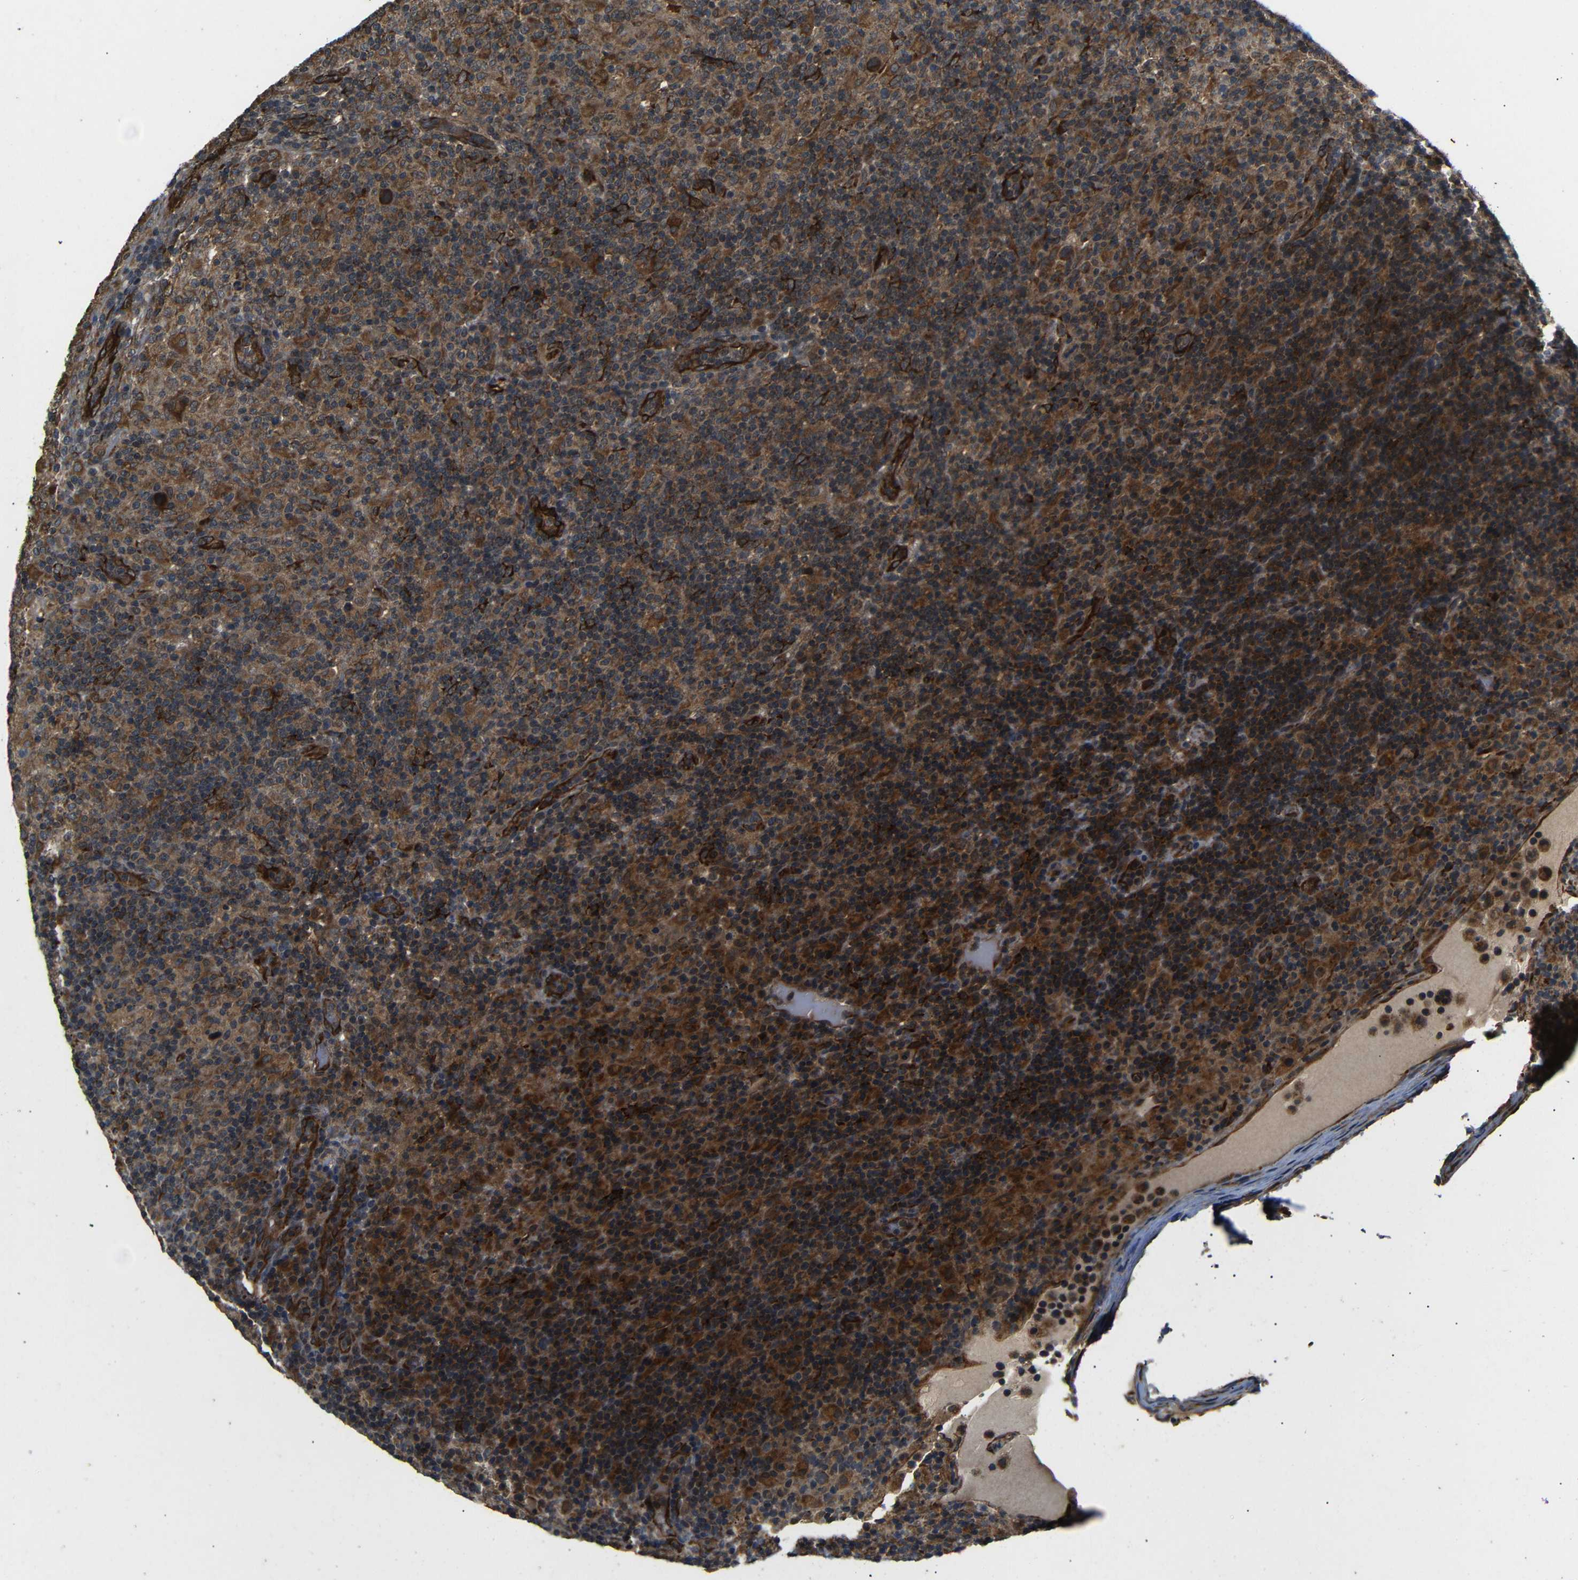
{"staining": {"intensity": "moderate", "quantity": ">75%", "location": "cytoplasmic/membranous"}, "tissue": "lymphoma", "cell_type": "Tumor cells", "image_type": "cancer", "snomed": [{"axis": "morphology", "description": "Hodgkin's disease, NOS"}, {"axis": "topography", "description": "Lymph node"}], "caption": "Human lymphoma stained for a protein (brown) demonstrates moderate cytoplasmic/membranous positive staining in about >75% of tumor cells.", "gene": "TRPC1", "patient": {"sex": "male", "age": 70}}